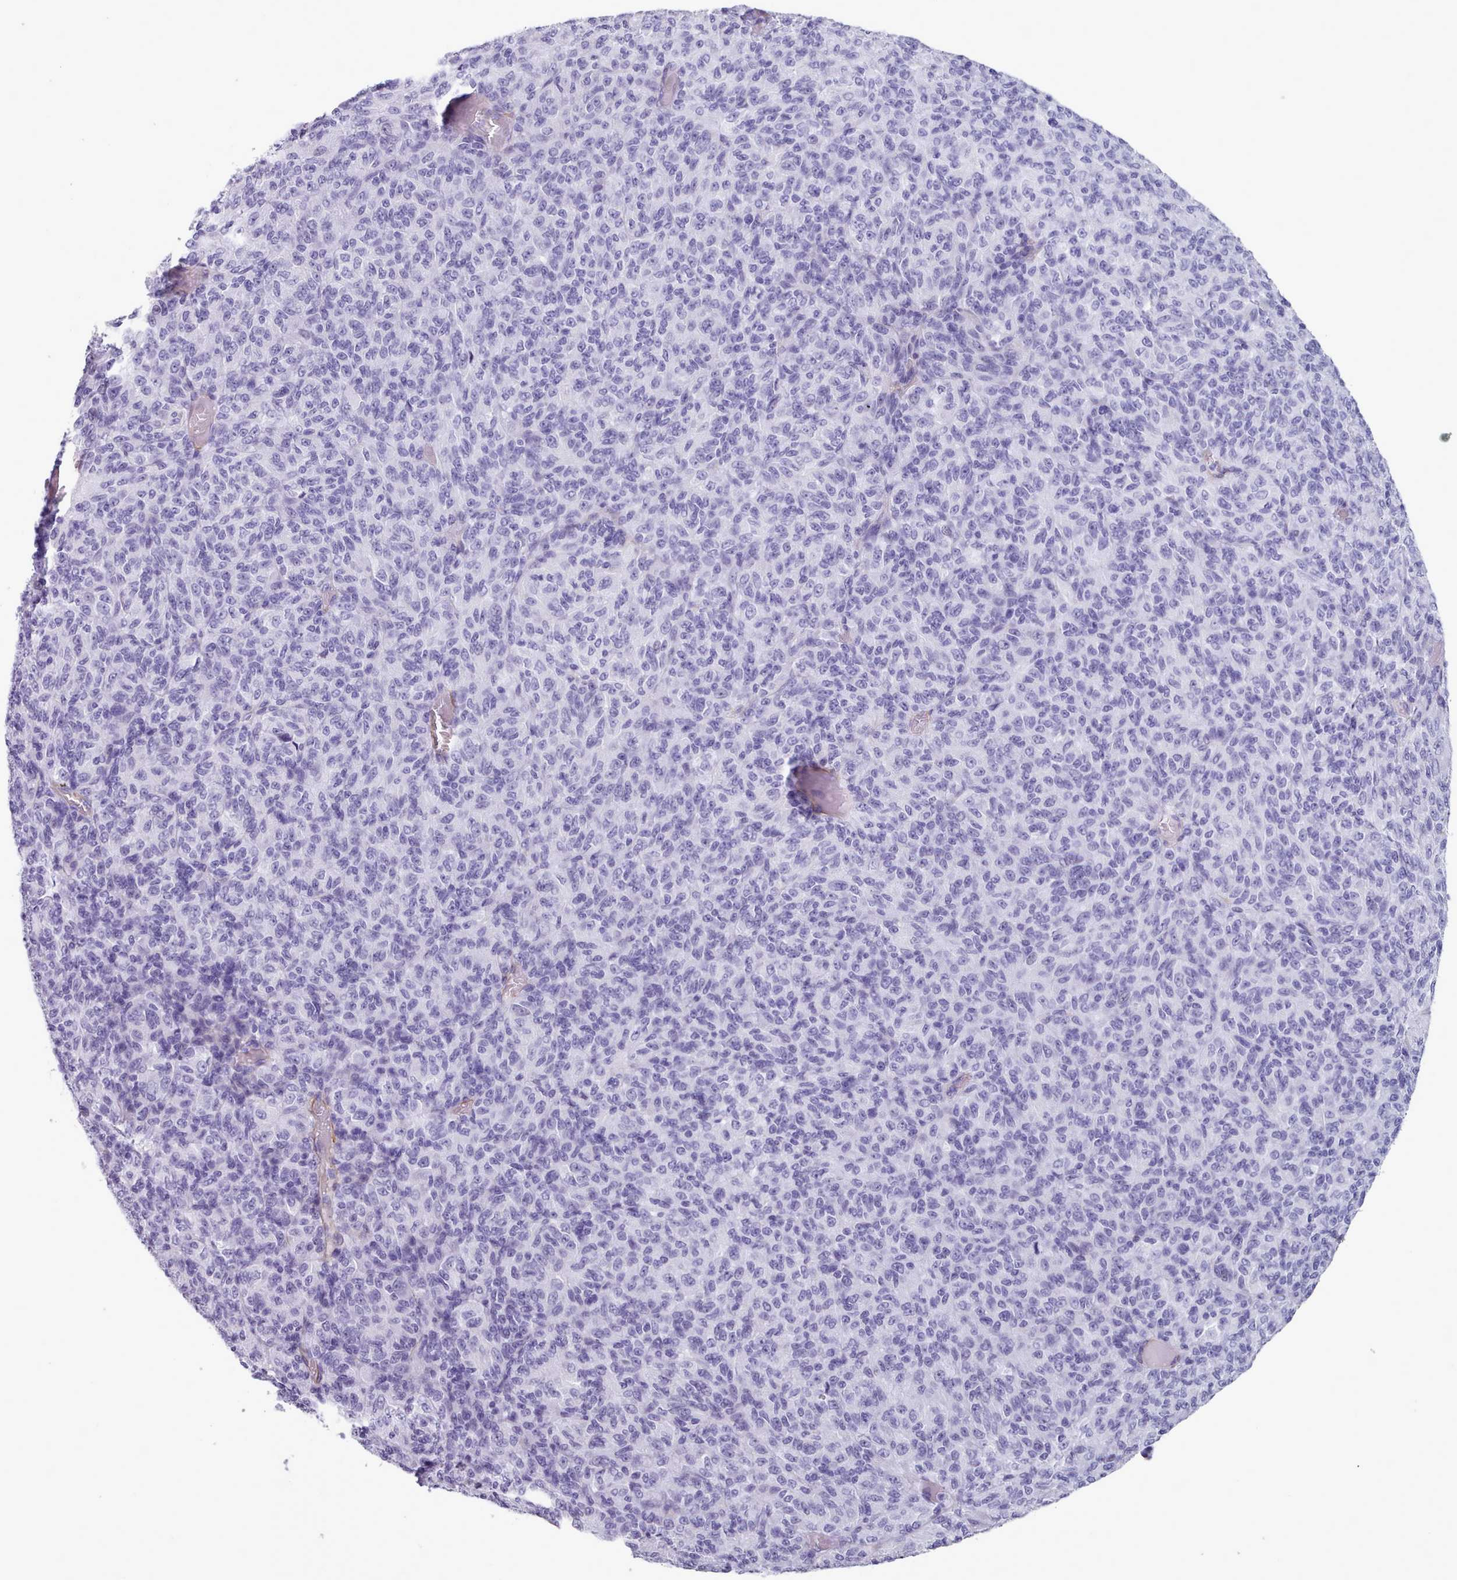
{"staining": {"intensity": "negative", "quantity": "none", "location": "none"}, "tissue": "melanoma", "cell_type": "Tumor cells", "image_type": "cancer", "snomed": [{"axis": "morphology", "description": "Malignant melanoma, Metastatic site"}, {"axis": "topography", "description": "Brain"}], "caption": "Melanoma was stained to show a protein in brown. There is no significant expression in tumor cells.", "gene": "FPGS", "patient": {"sex": "female", "age": 56}}